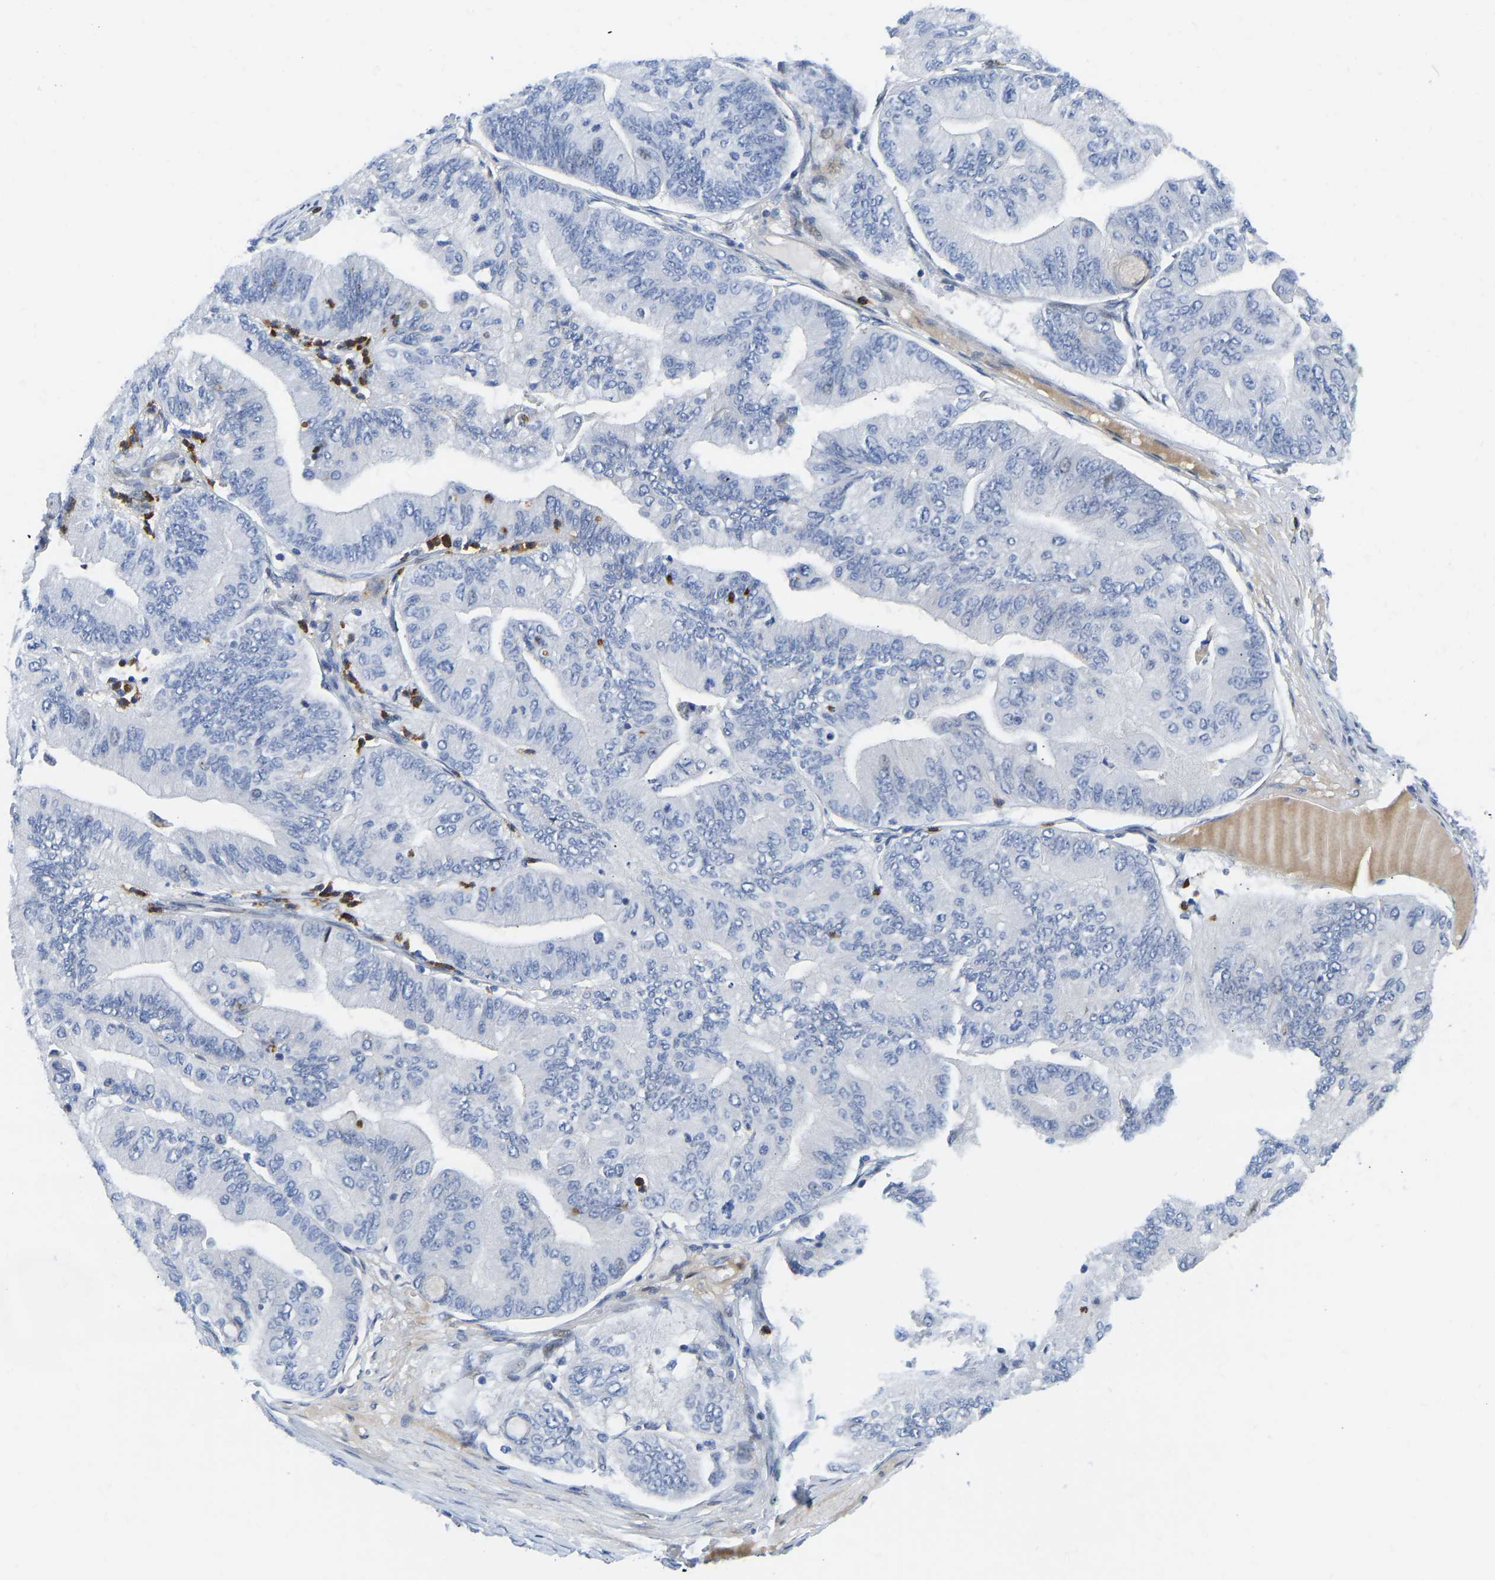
{"staining": {"intensity": "negative", "quantity": "none", "location": "none"}, "tissue": "ovarian cancer", "cell_type": "Tumor cells", "image_type": "cancer", "snomed": [{"axis": "morphology", "description": "Cystadenocarcinoma, mucinous, NOS"}, {"axis": "topography", "description": "Ovary"}], "caption": "Tumor cells show no significant positivity in mucinous cystadenocarcinoma (ovarian).", "gene": "HDAC5", "patient": {"sex": "female", "age": 61}}